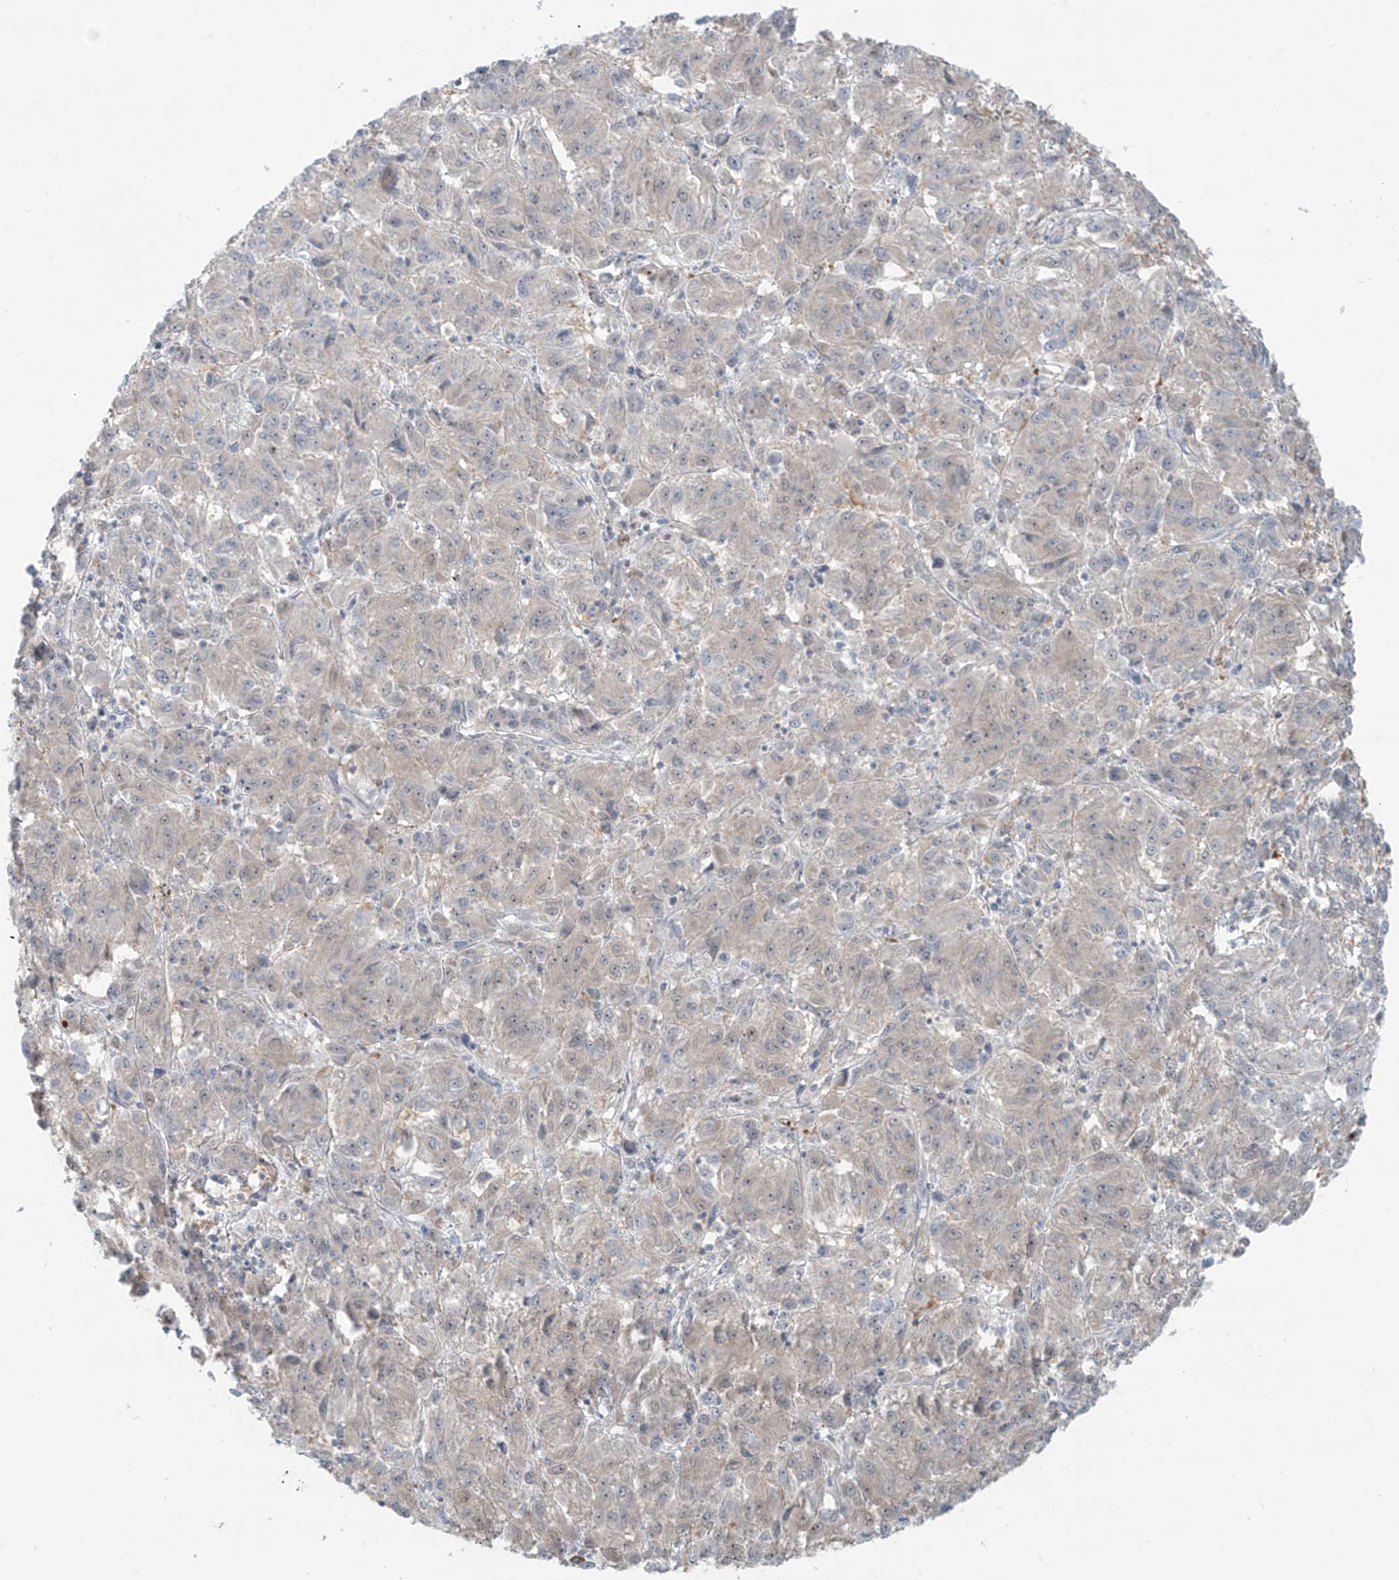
{"staining": {"intensity": "negative", "quantity": "none", "location": "none"}, "tissue": "melanoma", "cell_type": "Tumor cells", "image_type": "cancer", "snomed": [{"axis": "morphology", "description": "Malignant melanoma, Metastatic site"}, {"axis": "topography", "description": "Lung"}], "caption": "Tumor cells show no significant expression in malignant melanoma (metastatic site). (DAB (3,3'-diaminobenzidine) immunohistochemistry (IHC) visualized using brightfield microscopy, high magnification).", "gene": "RASGEF1A", "patient": {"sex": "male", "age": 64}}